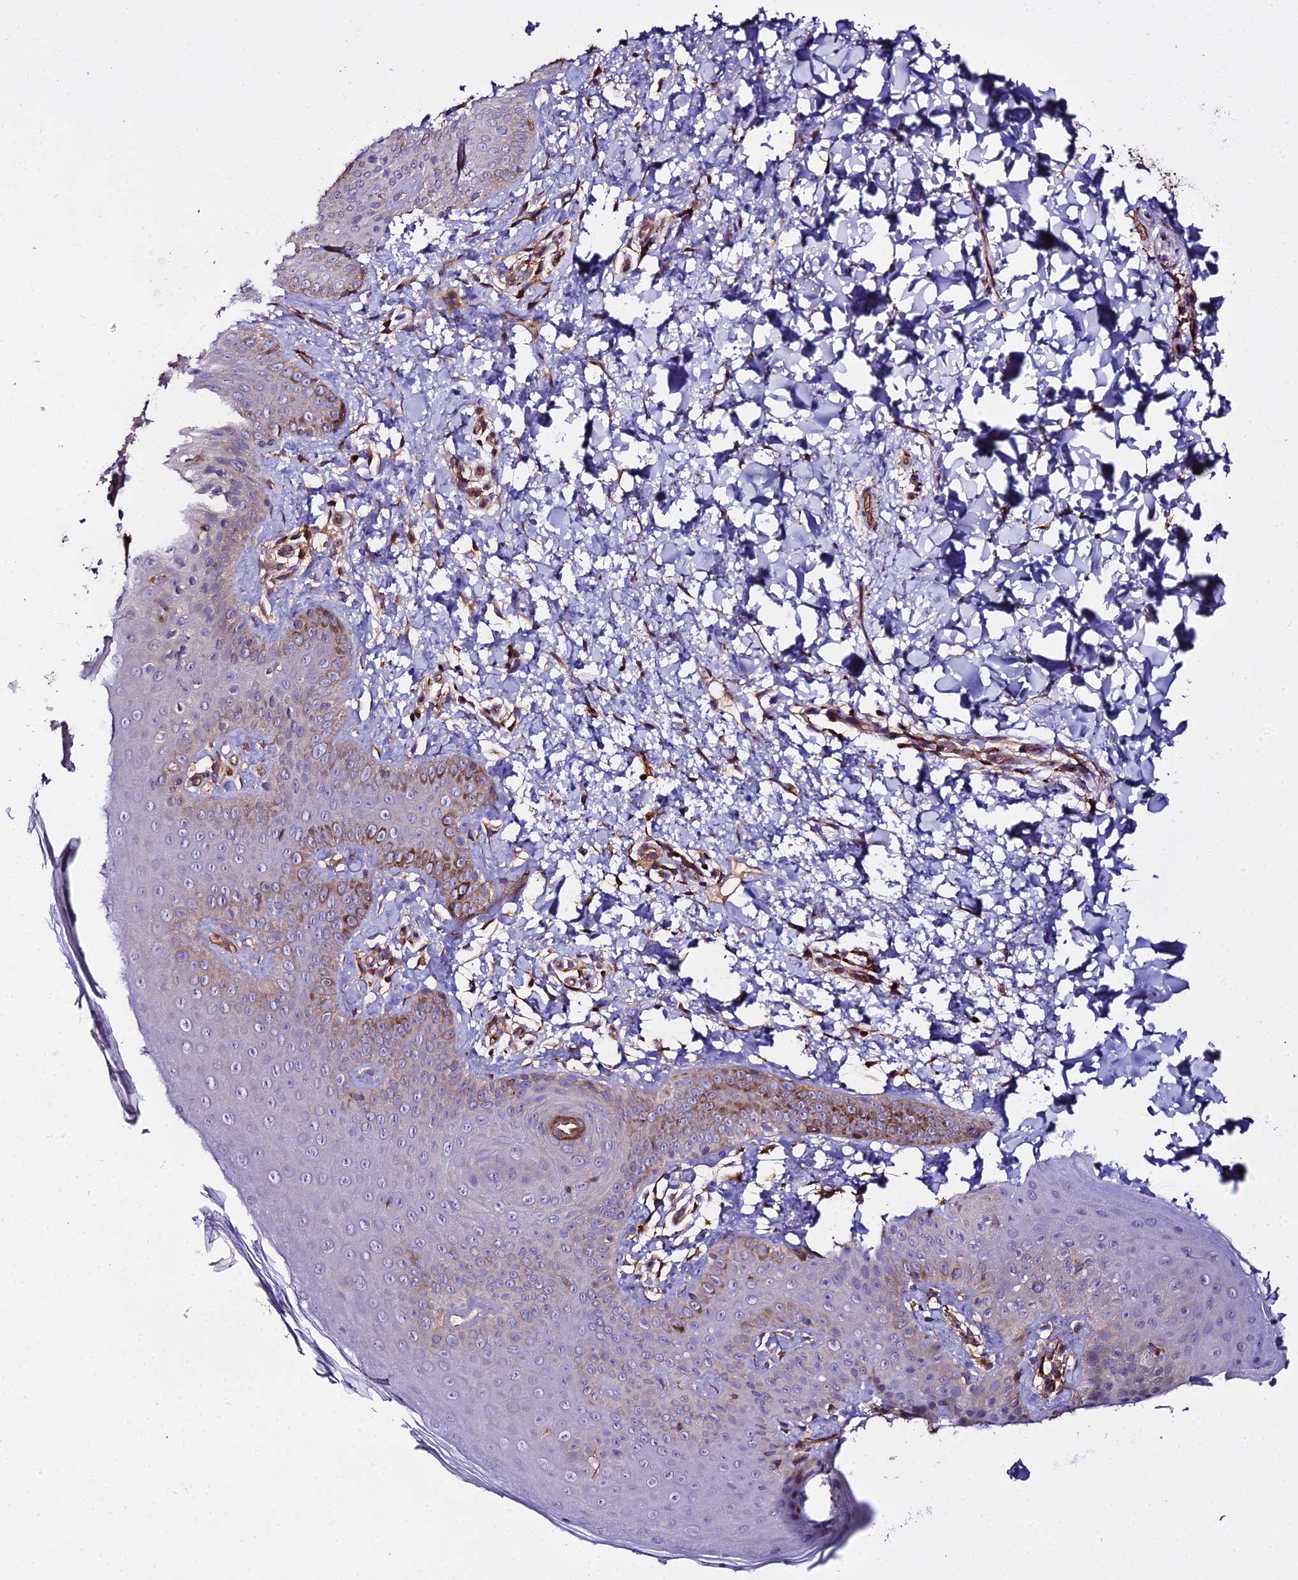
{"staining": {"intensity": "moderate", "quantity": "<25%", "location": "cytoplasmic/membranous"}, "tissue": "skin", "cell_type": "Epidermal cells", "image_type": "normal", "snomed": [{"axis": "morphology", "description": "Normal tissue, NOS"}, {"axis": "morphology", "description": "Neoplasm, malignant, NOS"}, {"axis": "topography", "description": "Anal"}], "caption": "High-power microscopy captured an immunohistochemistry image of normal skin, revealing moderate cytoplasmic/membranous positivity in approximately <25% of epidermal cells. The protein of interest is shown in brown color, while the nuclei are stained blue.", "gene": "GLYAT", "patient": {"sex": "male", "age": 47}}